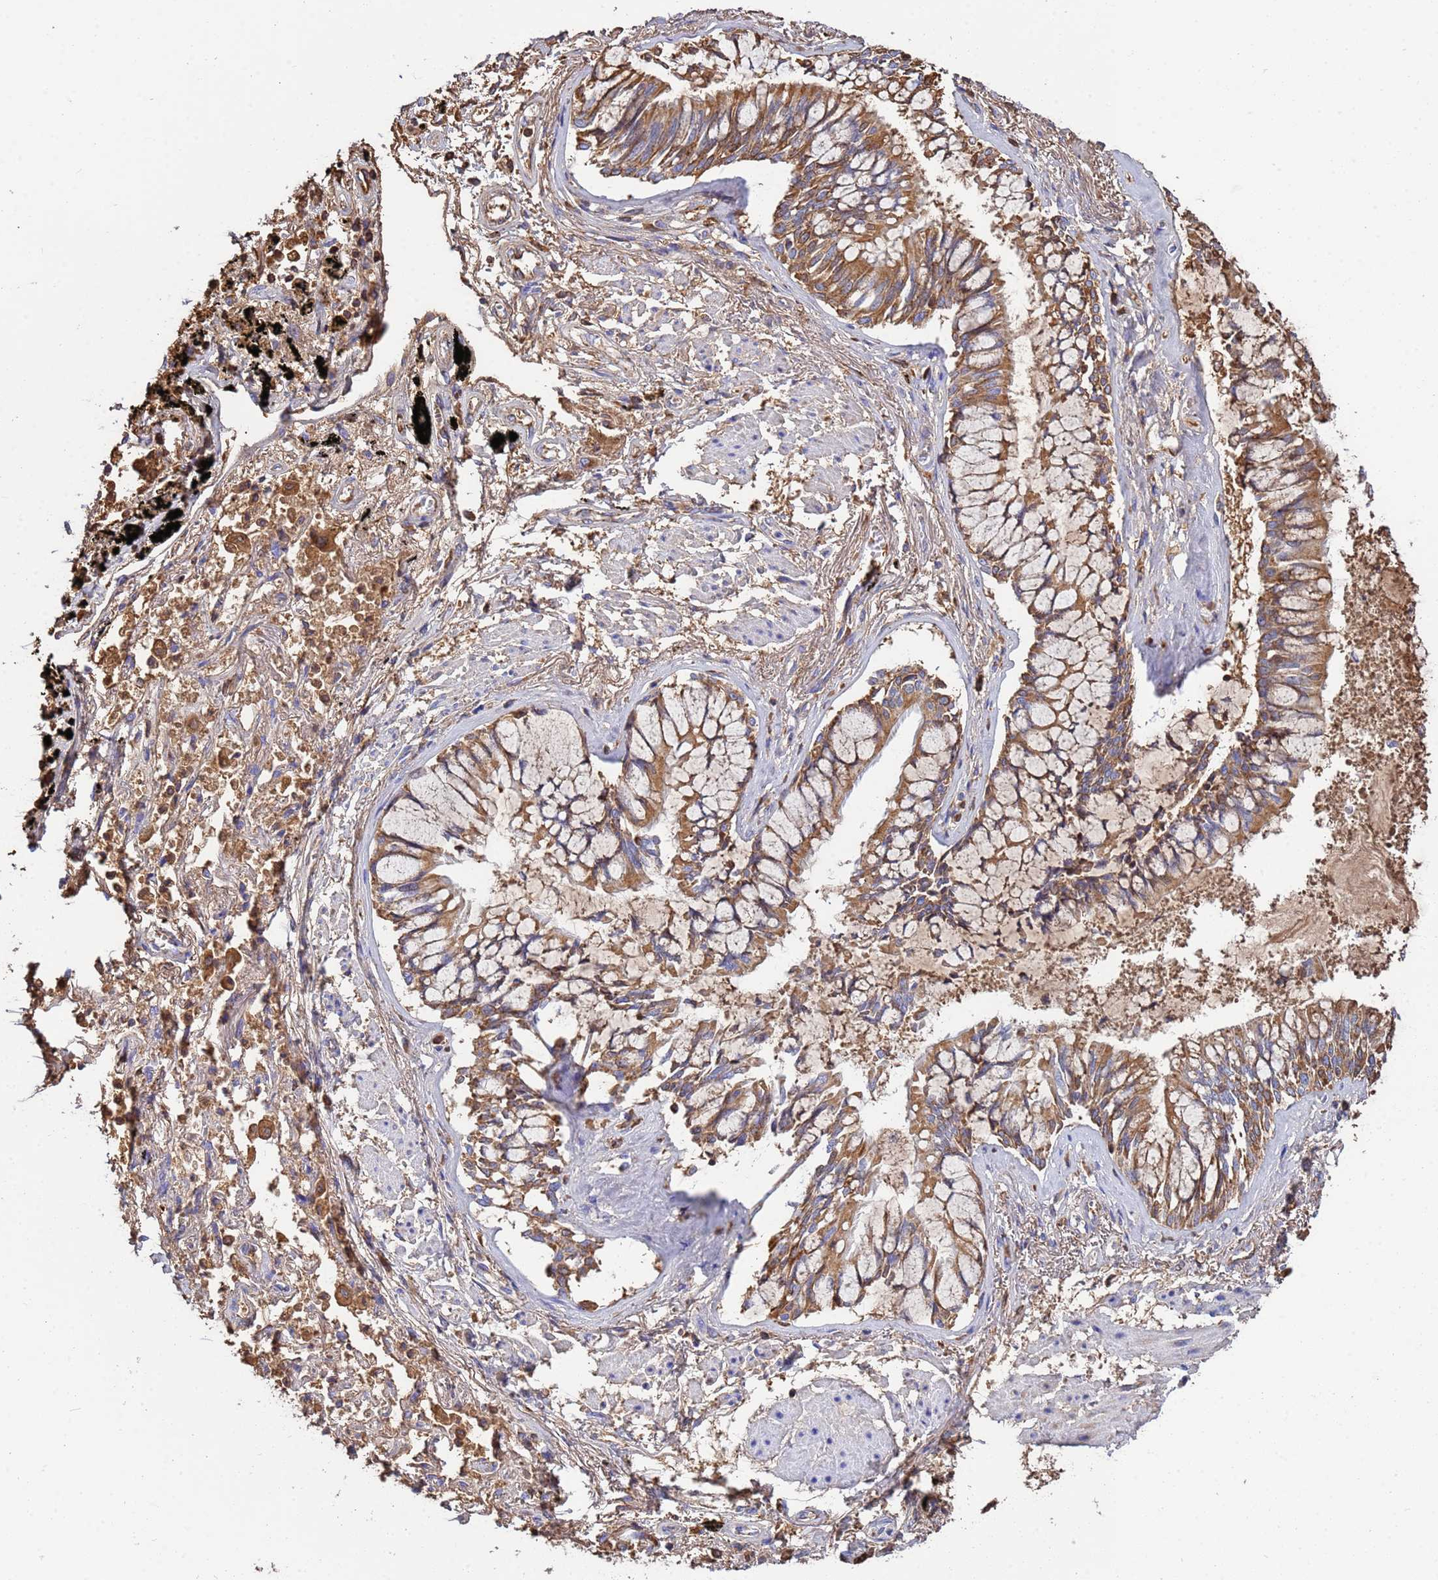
{"staining": {"intensity": "moderate", "quantity": ">75%", "location": "cytoplasmic/membranous"}, "tissue": "lung cancer", "cell_type": "Tumor cells", "image_type": "cancer", "snomed": [{"axis": "morphology", "description": "Adenocarcinoma, NOS"}, {"axis": "topography", "description": "Lung"}], "caption": "Adenocarcinoma (lung) stained with DAB immunohistochemistry shows medium levels of moderate cytoplasmic/membranous expression in about >75% of tumor cells. (DAB = brown stain, brightfield microscopy at high magnification).", "gene": "GLUD1", "patient": {"sex": "male", "age": 67}}